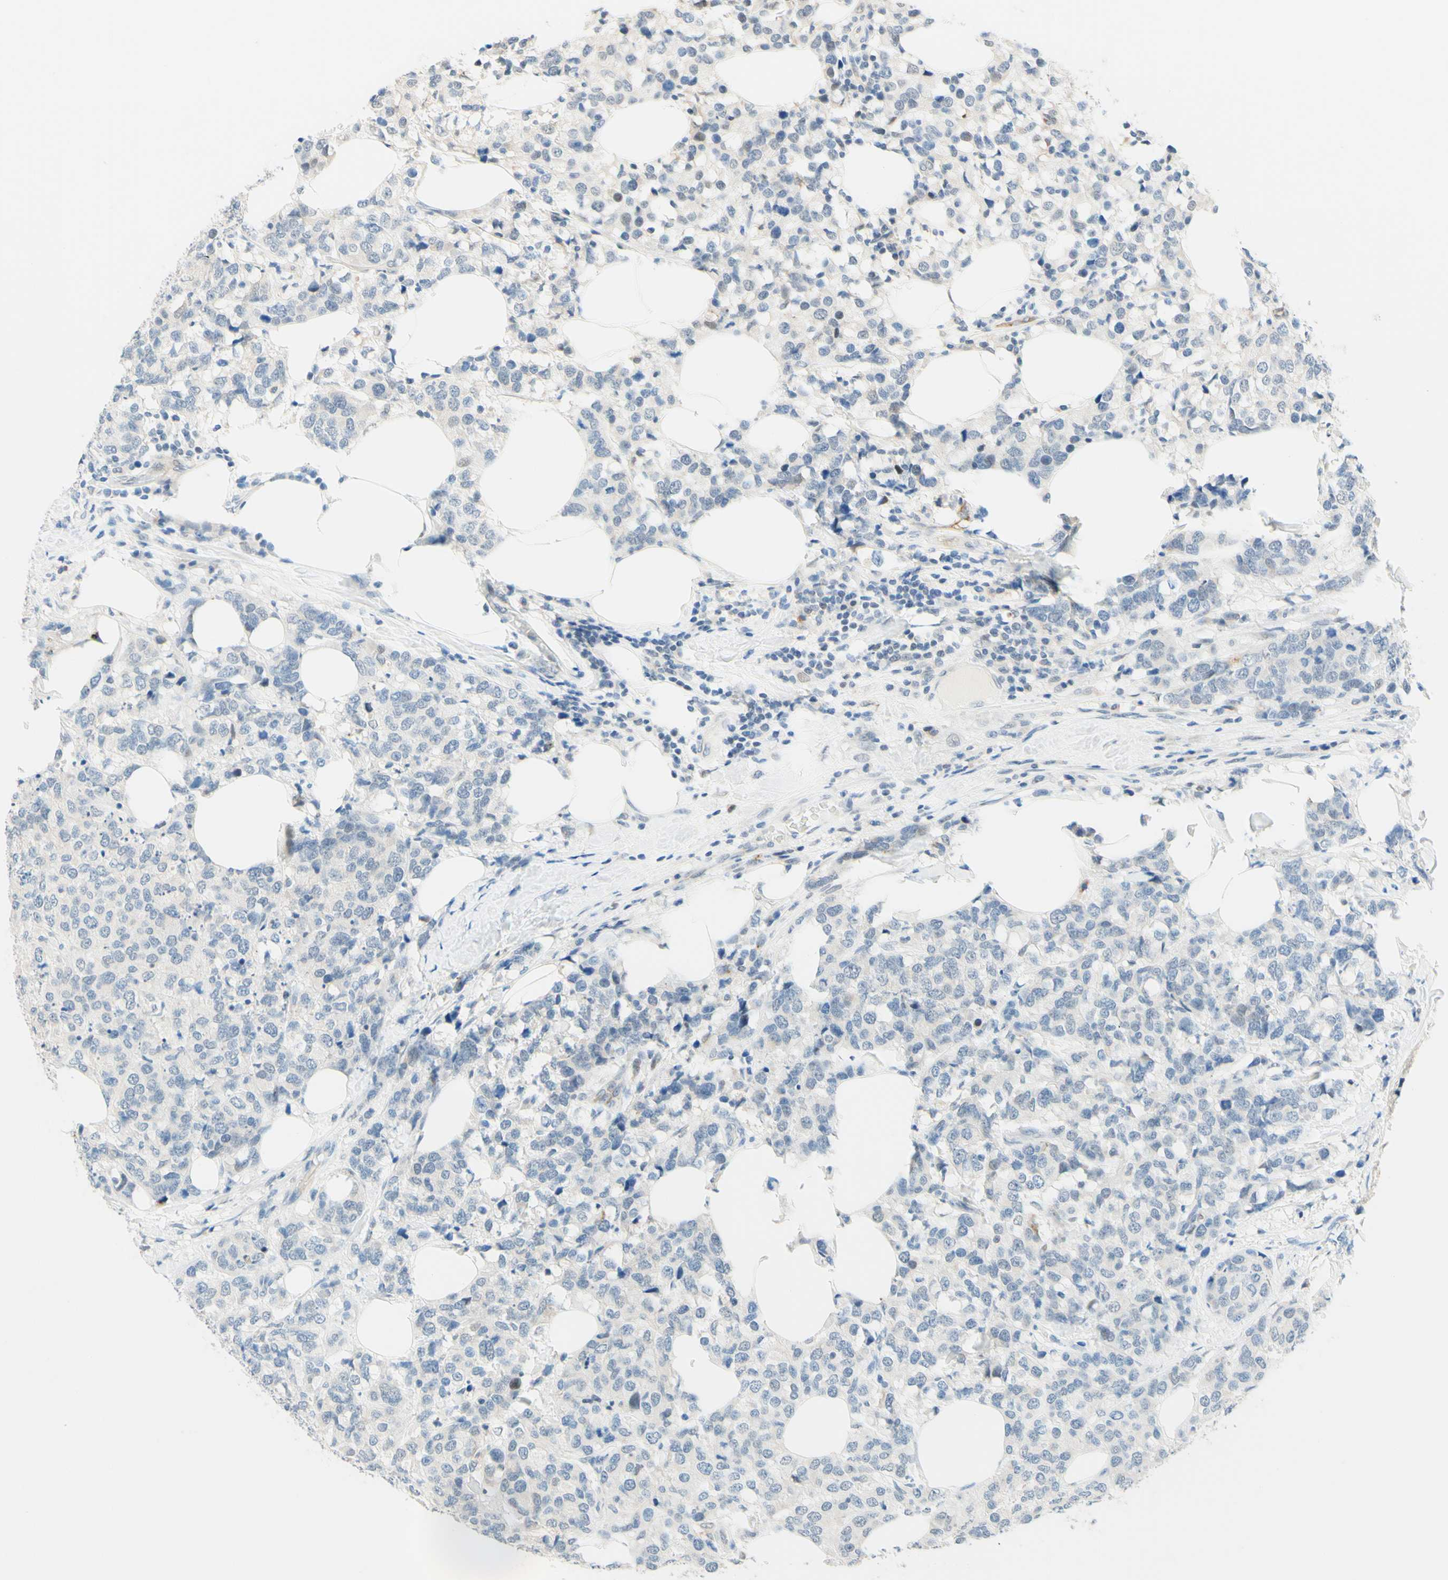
{"staining": {"intensity": "negative", "quantity": "none", "location": "none"}, "tissue": "breast cancer", "cell_type": "Tumor cells", "image_type": "cancer", "snomed": [{"axis": "morphology", "description": "Lobular carcinoma"}, {"axis": "topography", "description": "Breast"}], "caption": "Image shows no protein staining in tumor cells of breast lobular carcinoma tissue.", "gene": "TREM2", "patient": {"sex": "female", "age": 59}}